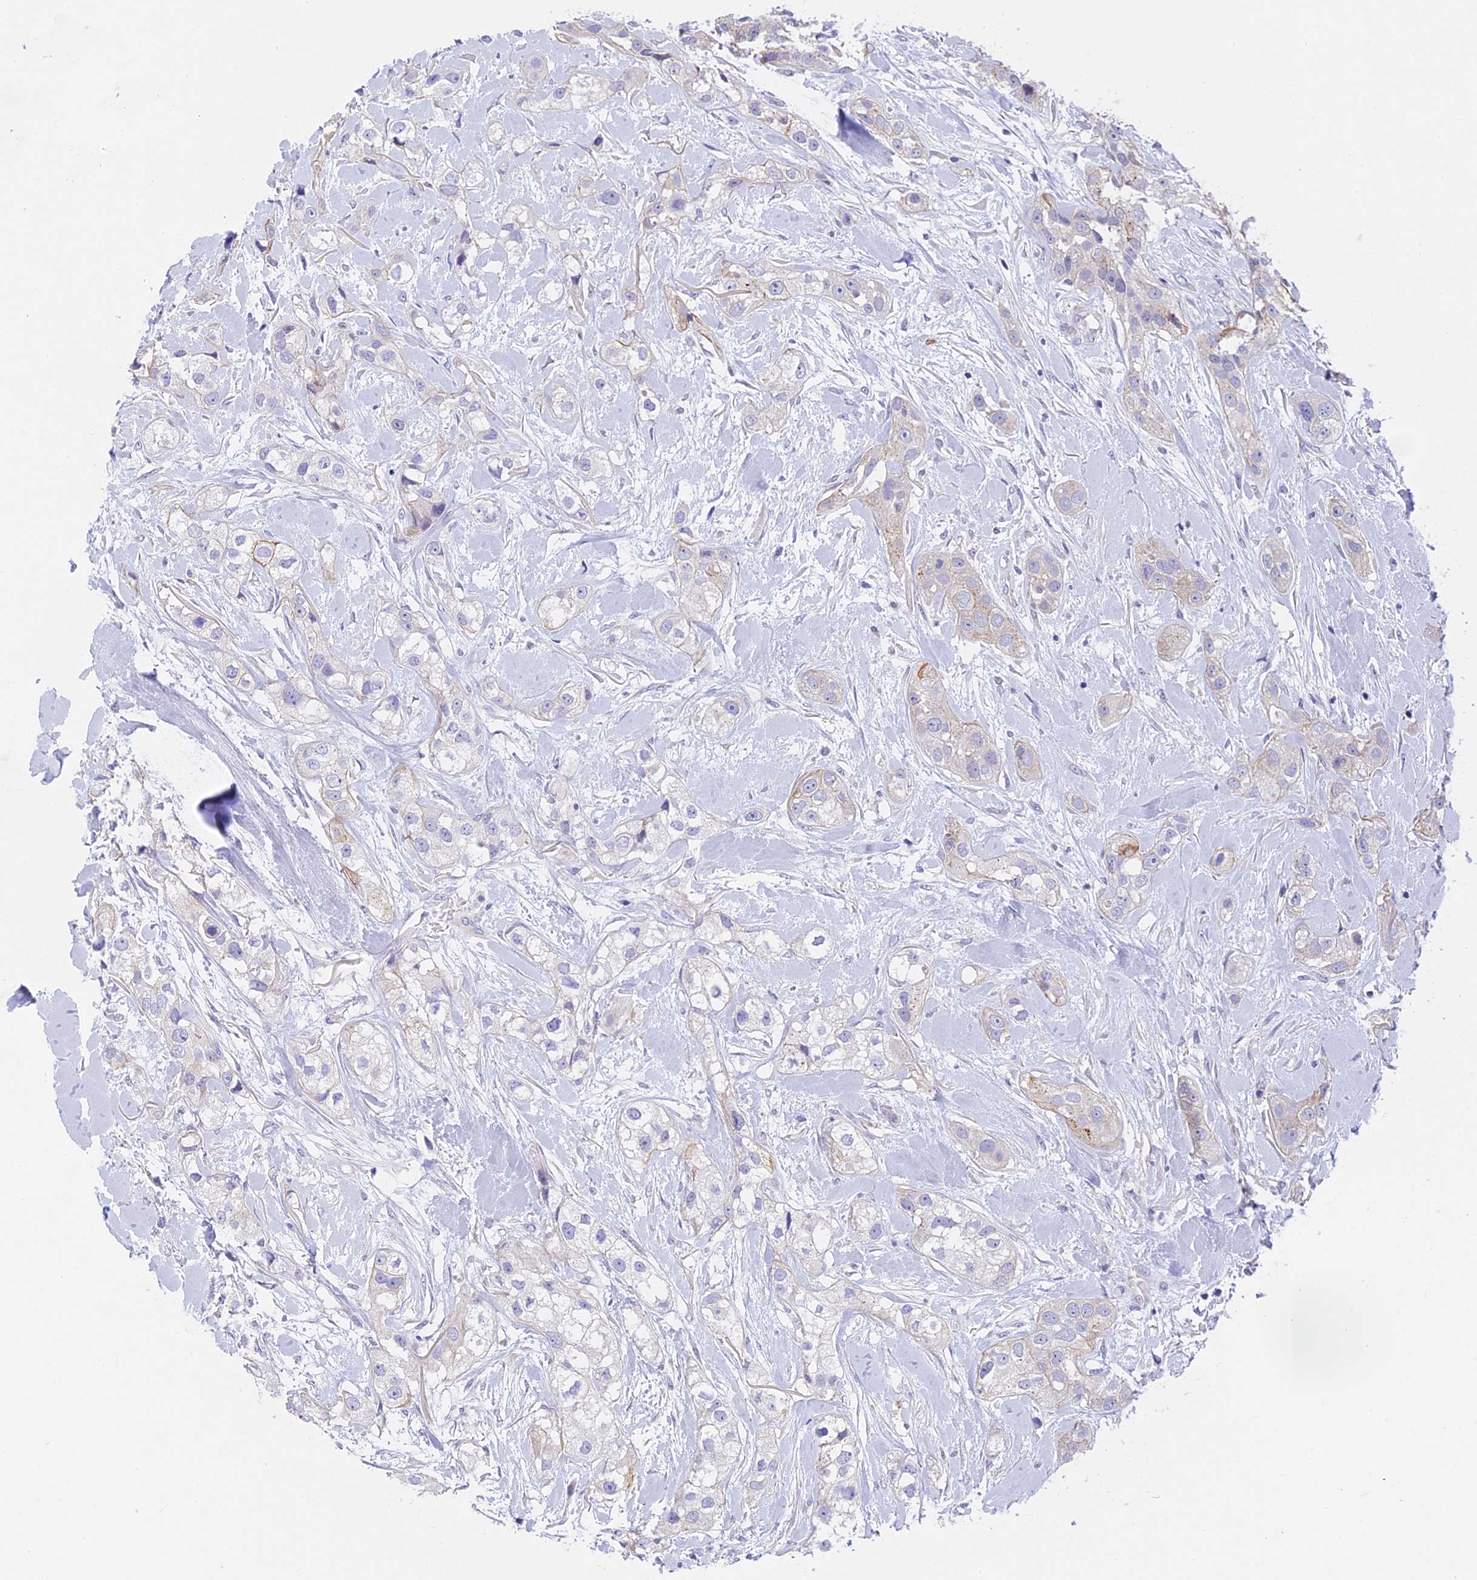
{"staining": {"intensity": "negative", "quantity": "none", "location": "none"}, "tissue": "head and neck cancer", "cell_type": "Tumor cells", "image_type": "cancer", "snomed": [{"axis": "morphology", "description": "Normal tissue, NOS"}, {"axis": "morphology", "description": "Squamous cell carcinoma, NOS"}, {"axis": "topography", "description": "Skeletal muscle"}, {"axis": "topography", "description": "Head-Neck"}], "caption": "The immunohistochemistry photomicrograph has no significant positivity in tumor cells of head and neck cancer tissue.", "gene": "TACSTD2", "patient": {"sex": "male", "age": 51}}